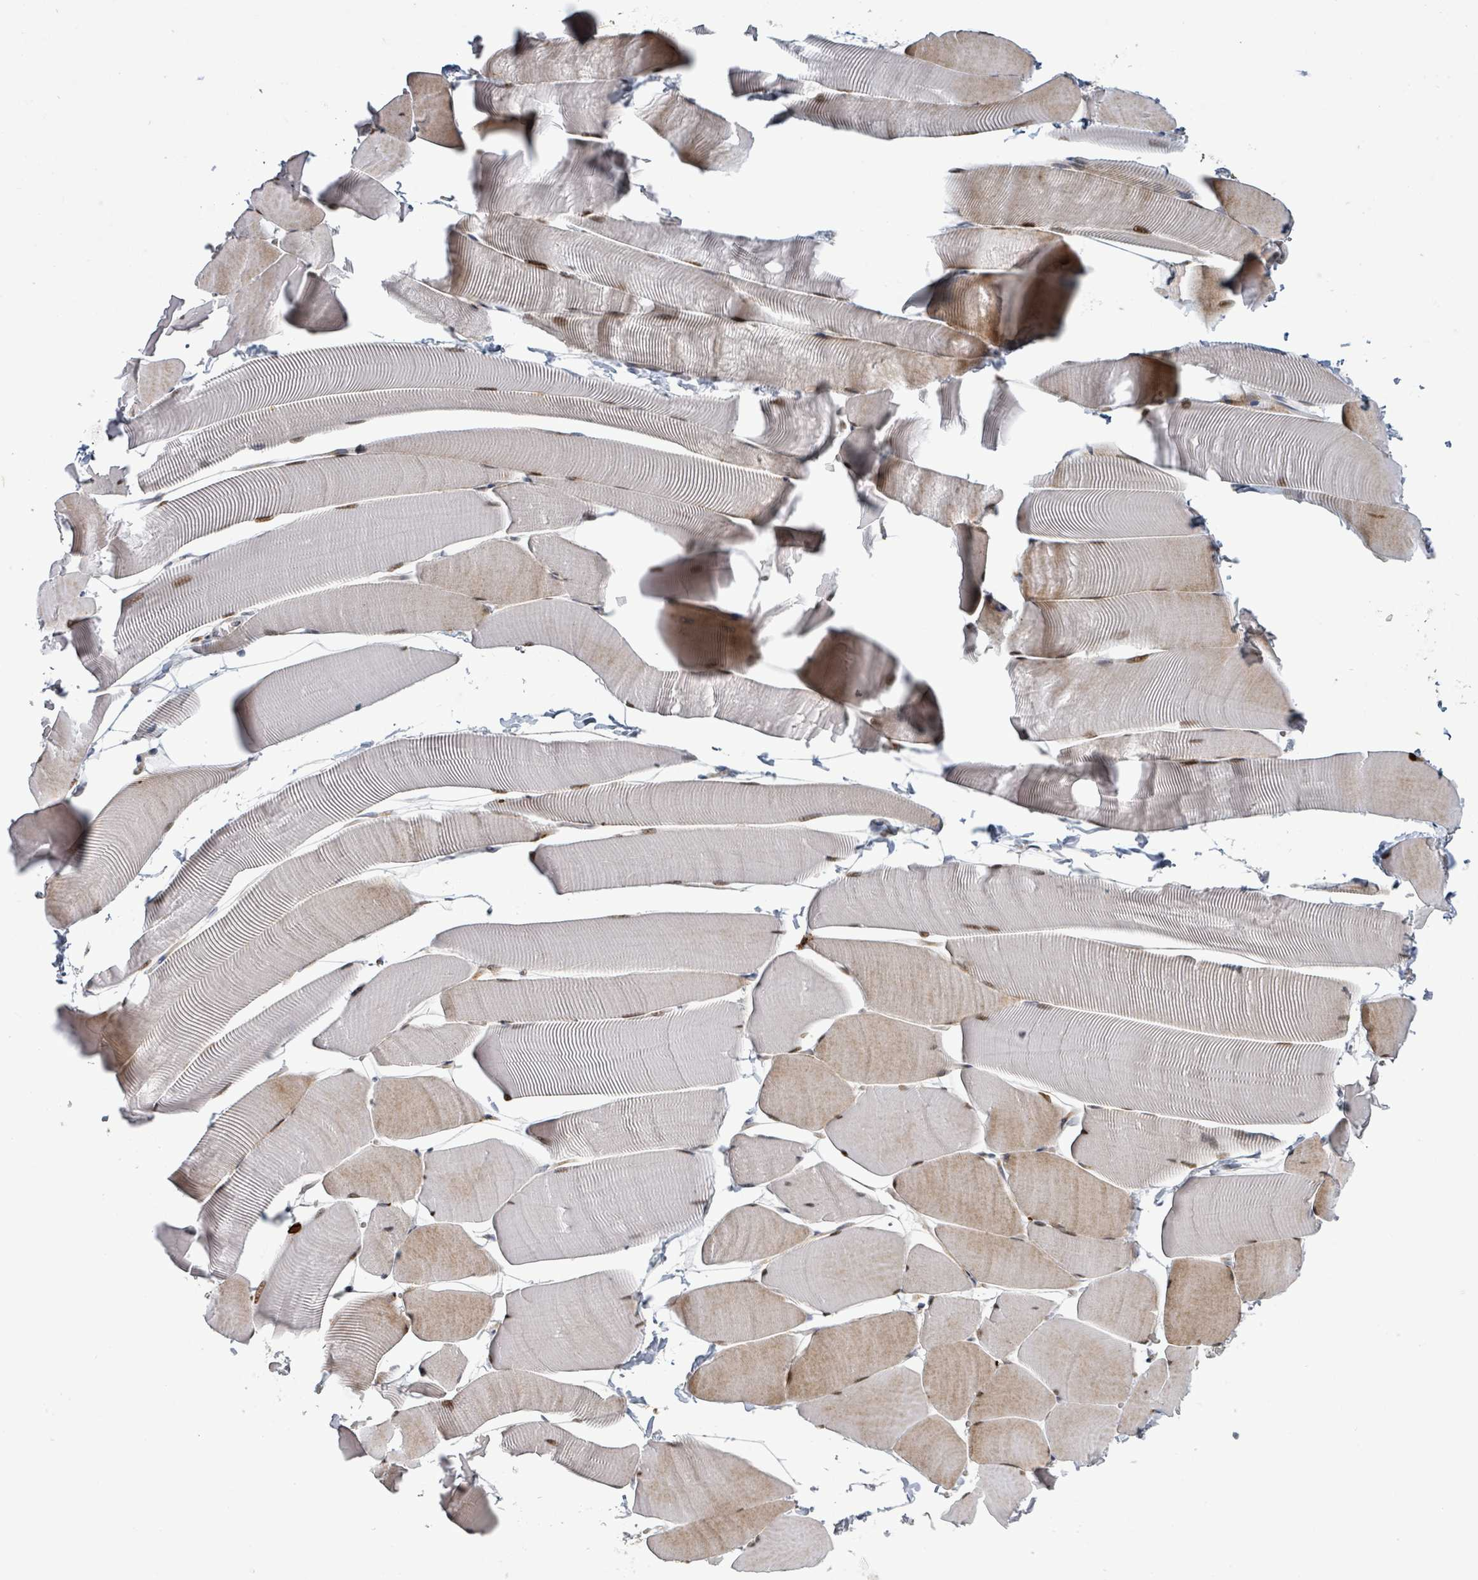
{"staining": {"intensity": "moderate", "quantity": ">75%", "location": "cytoplasmic/membranous,nuclear"}, "tissue": "skeletal muscle", "cell_type": "Myocytes", "image_type": "normal", "snomed": [{"axis": "morphology", "description": "Normal tissue, NOS"}, {"axis": "topography", "description": "Skeletal muscle"}], "caption": "The photomicrograph demonstrates a brown stain indicating the presence of a protein in the cytoplasmic/membranous,nuclear of myocytes in skeletal muscle.", "gene": "GTF3C1", "patient": {"sex": "male", "age": 25}}